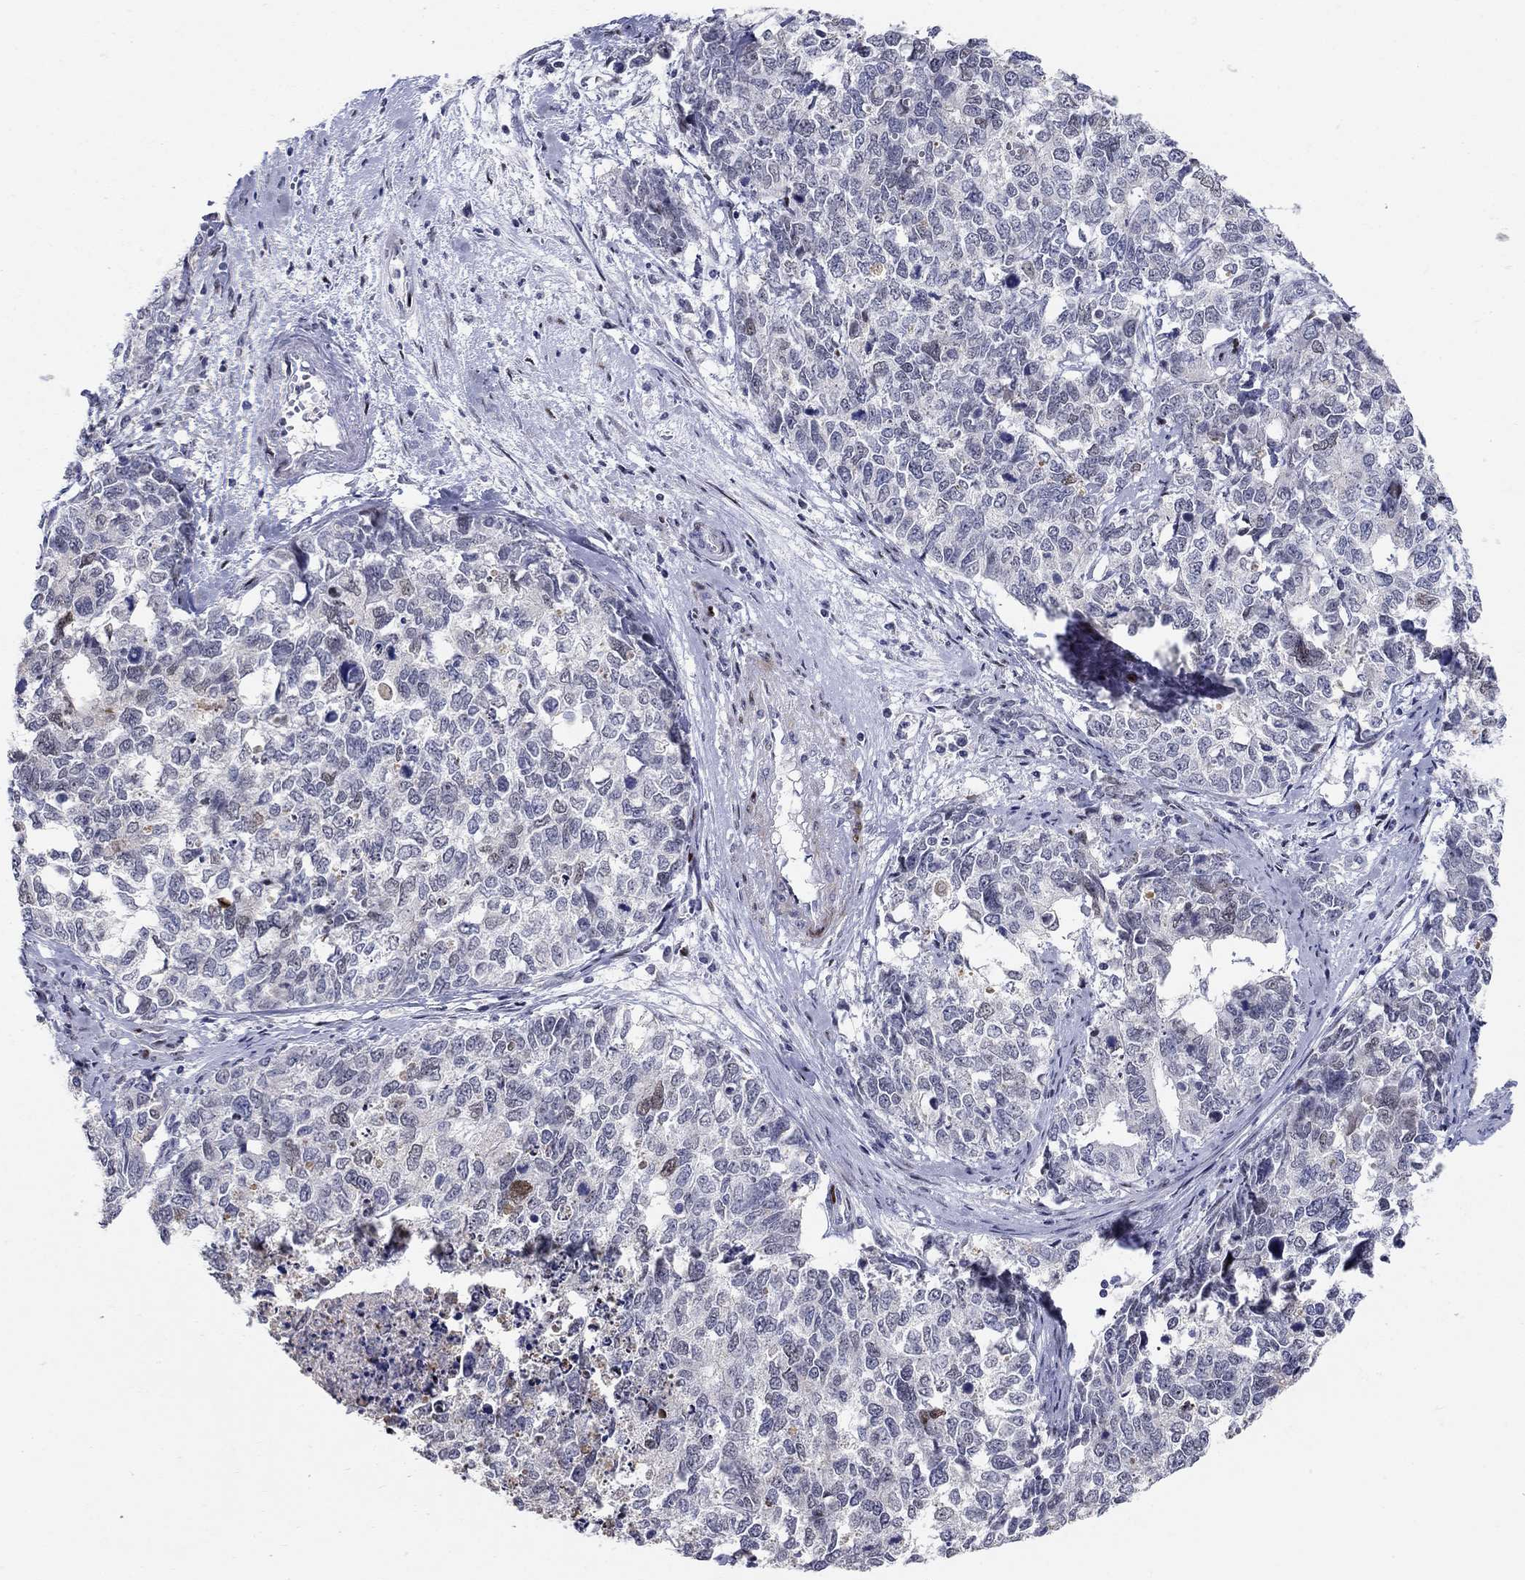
{"staining": {"intensity": "moderate", "quantity": "<25%", "location": "nuclear"}, "tissue": "cervical cancer", "cell_type": "Tumor cells", "image_type": "cancer", "snomed": [{"axis": "morphology", "description": "Squamous cell carcinoma, NOS"}, {"axis": "topography", "description": "Cervix"}], "caption": "Cervical squamous cell carcinoma was stained to show a protein in brown. There is low levels of moderate nuclear positivity in approximately <25% of tumor cells.", "gene": "RAPGEF5", "patient": {"sex": "female", "age": 63}}